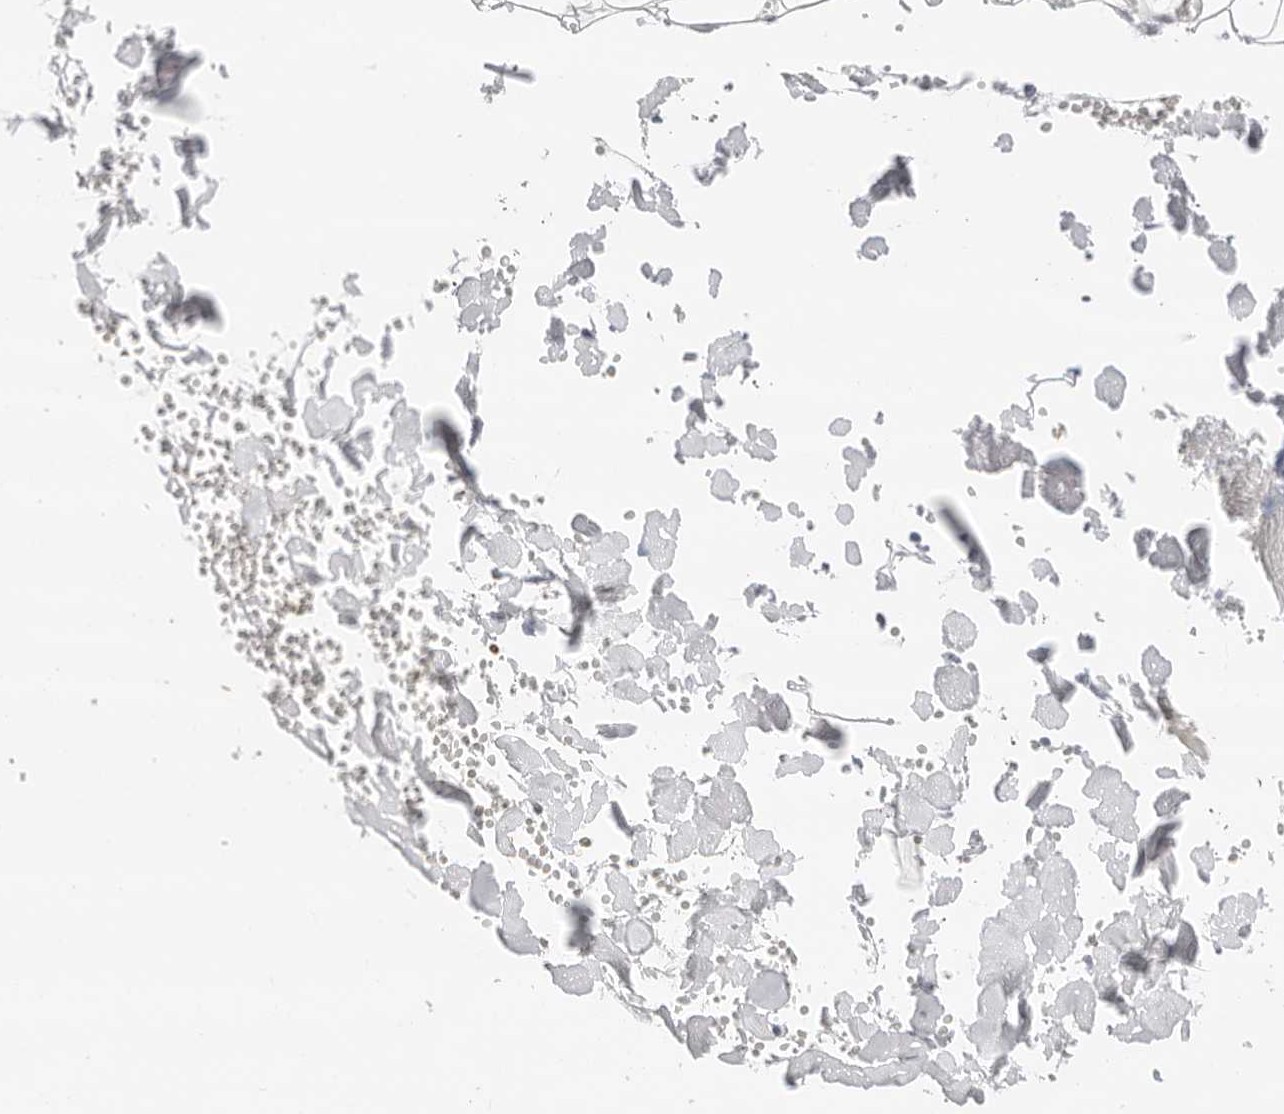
{"staining": {"intensity": "moderate", "quantity": "<25%", "location": "cytoplasmic/membranous,nuclear"}, "tissue": "salivary gland", "cell_type": "Glandular cells", "image_type": "normal", "snomed": [{"axis": "morphology", "description": "Normal tissue, NOS"}, {"axis": "topography", "description": "Salivary gland"}], "caption": "IHC micrograph of normal salivary gland stained for a protein (brown), which demonstrates low levels of moderate cytoplasmic/membranous,nuclear expression in approximately <25% of glandular cells.", "gene": "RC3H1", "patient": {"sex": "male", "age": 62}}